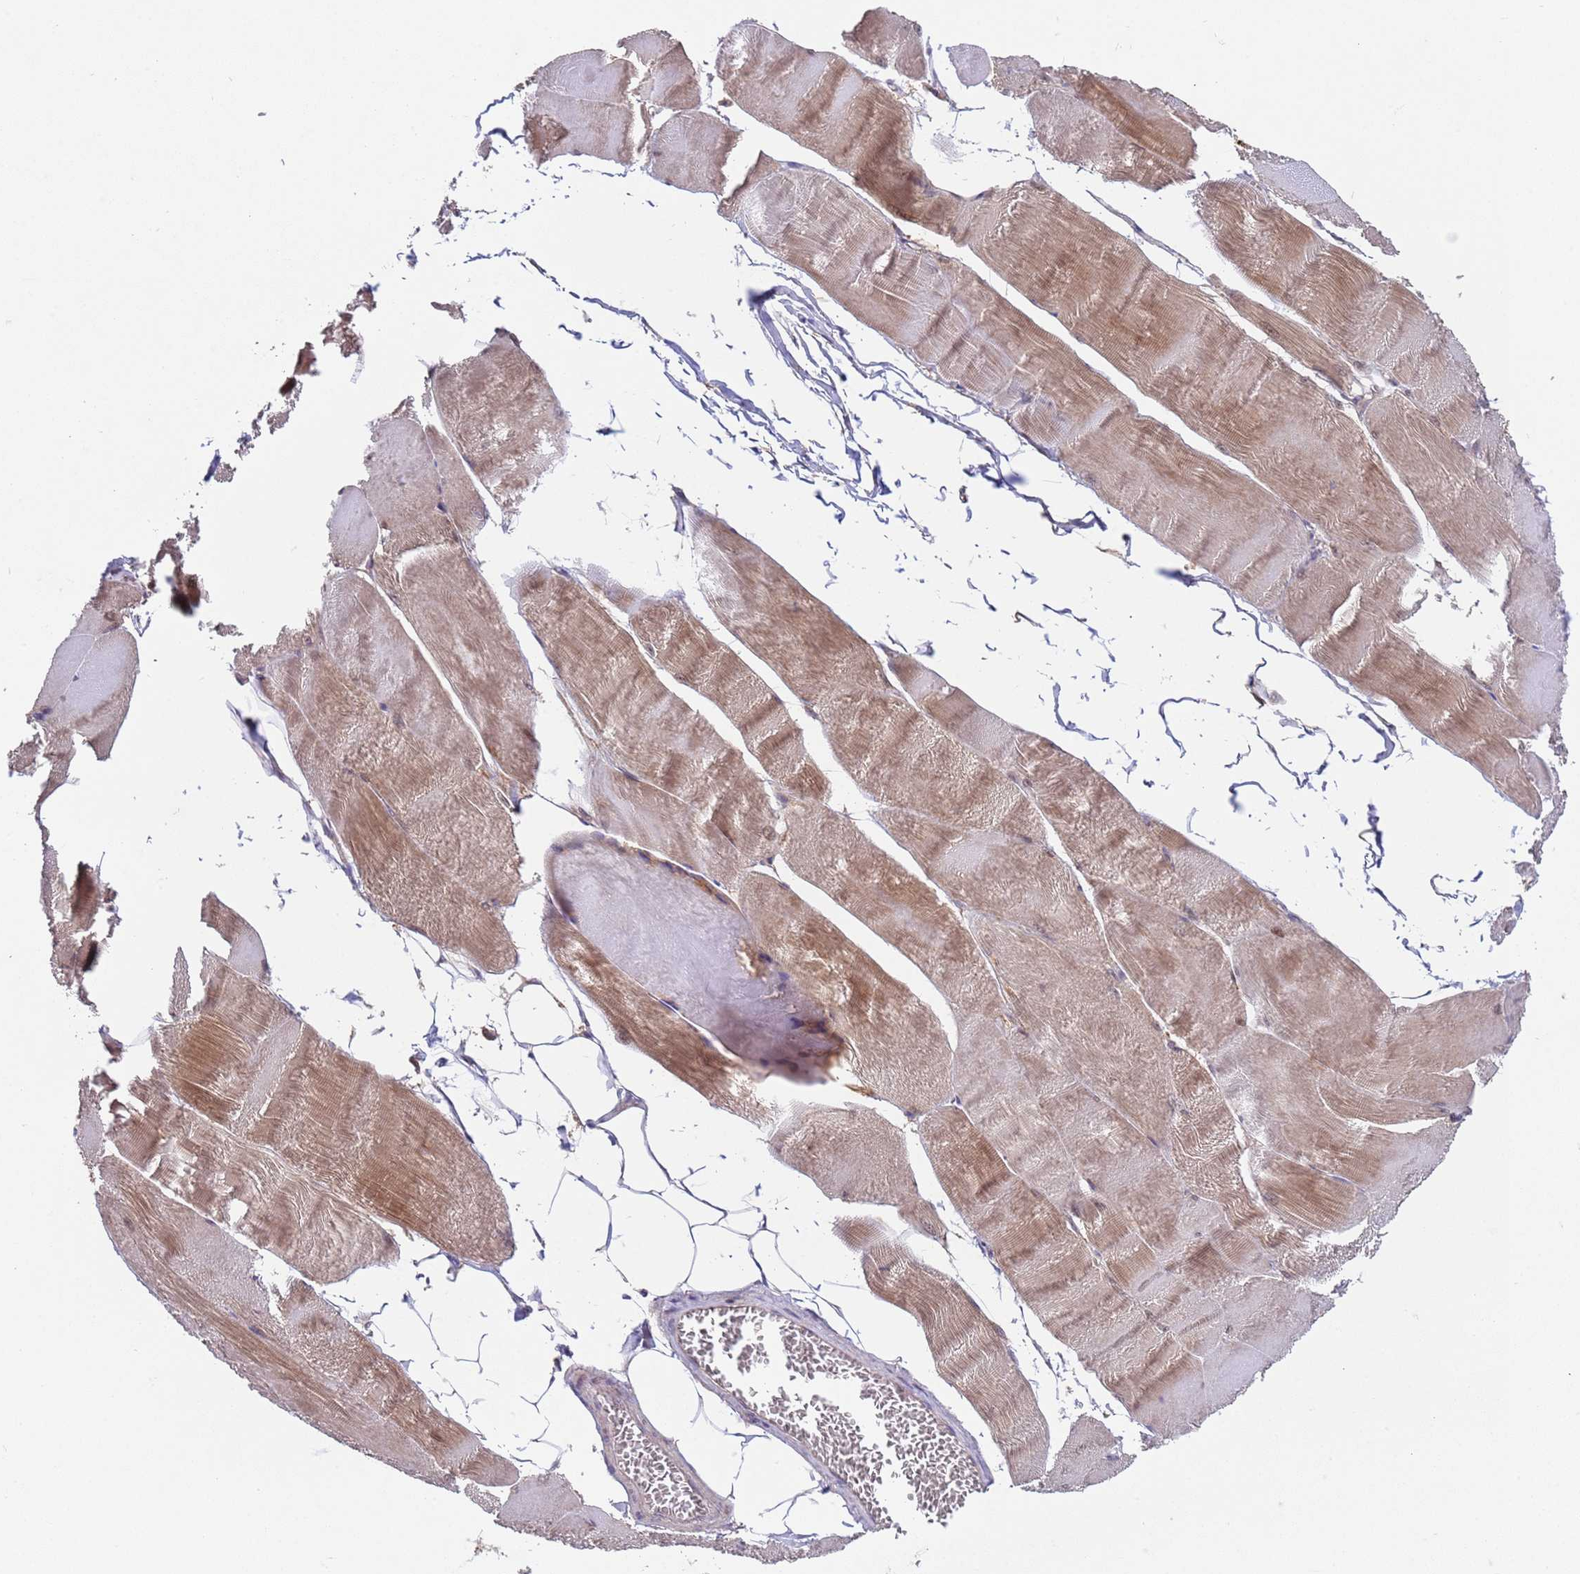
{"staining": {"intensity": "moderate", "quantity": ">75%", "location": "cytoplasmic/membranous"}, "tissue": "skeletal muscle", "cell_type": "Myocytes", "image_type": "normal", "snomed": [{"axis": "morphology", "description": "Normal tissue, NOS"}, {"axis": "morphology", "description": "Basal cell carcinoma"}, {"axis": "topography", "description": "Skeletal muscle"}], "caption": "A micrograph showing moderate cytoplasmic/membranous staining in about >75% of myocytes in benign skeletal muscle, as visualized by brown immunohistochemical staining.", "gene": "ACAD8", "patient": {"sex": "female", "age": 64}}